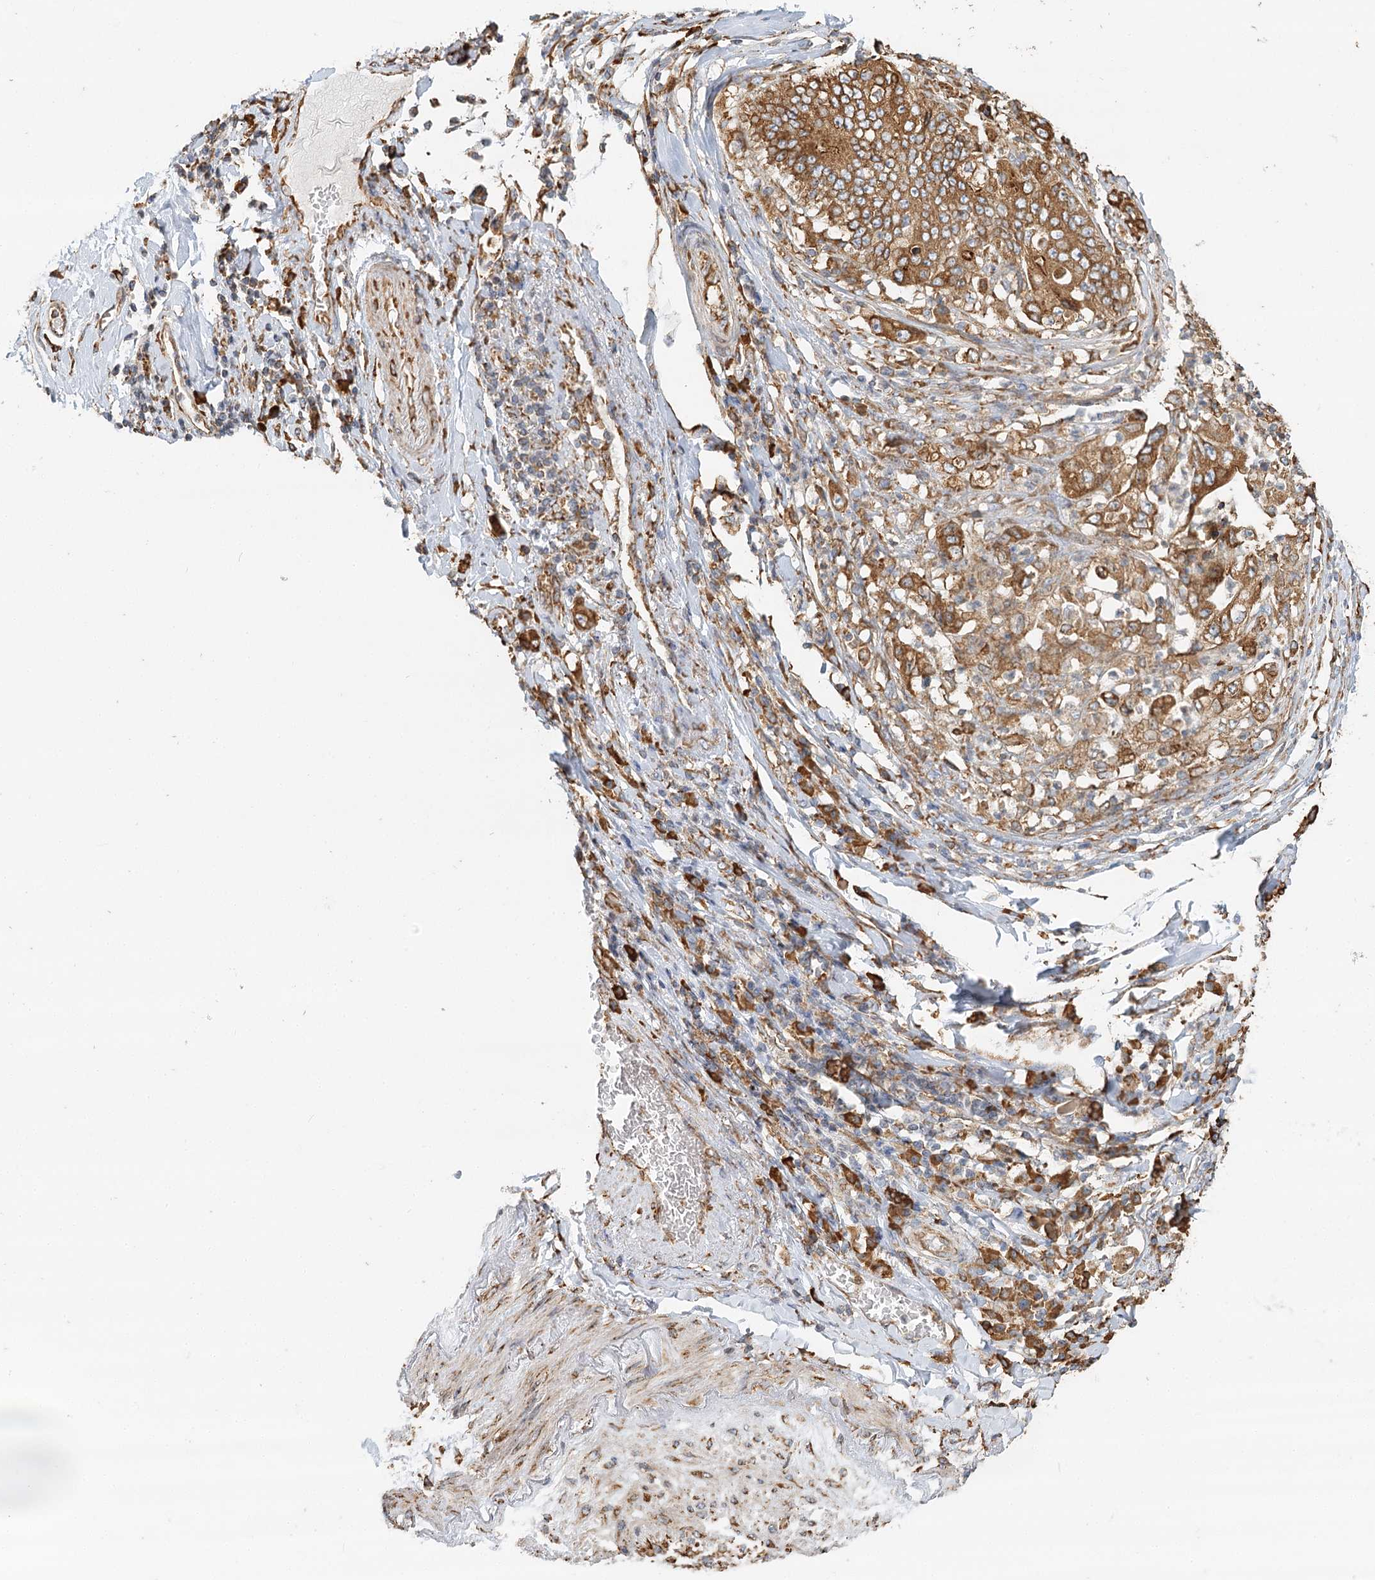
{"staining": {"intensity": "moderate", "quantity": ">75%", "location": "cytoplasmic/membranous"}, "tissue": "stomach cancer", "cell_type": "Tumor cells", "image_type": "cancer", "snomed": [{"axis": "morphology", "description": "Adenocarcinoma, NOS"}, {"axis": "topography", "description": "Stomach"}], "caption": "A histopathology image showing moderate cytoplasmic/membranous positivity in about >75% of tumor cells in stomach adenocarcinoma, as visualized by brown immunohistochemical staining.", "gene": "TAS1R1", "patient": {"sex": "female", "age": 73}}